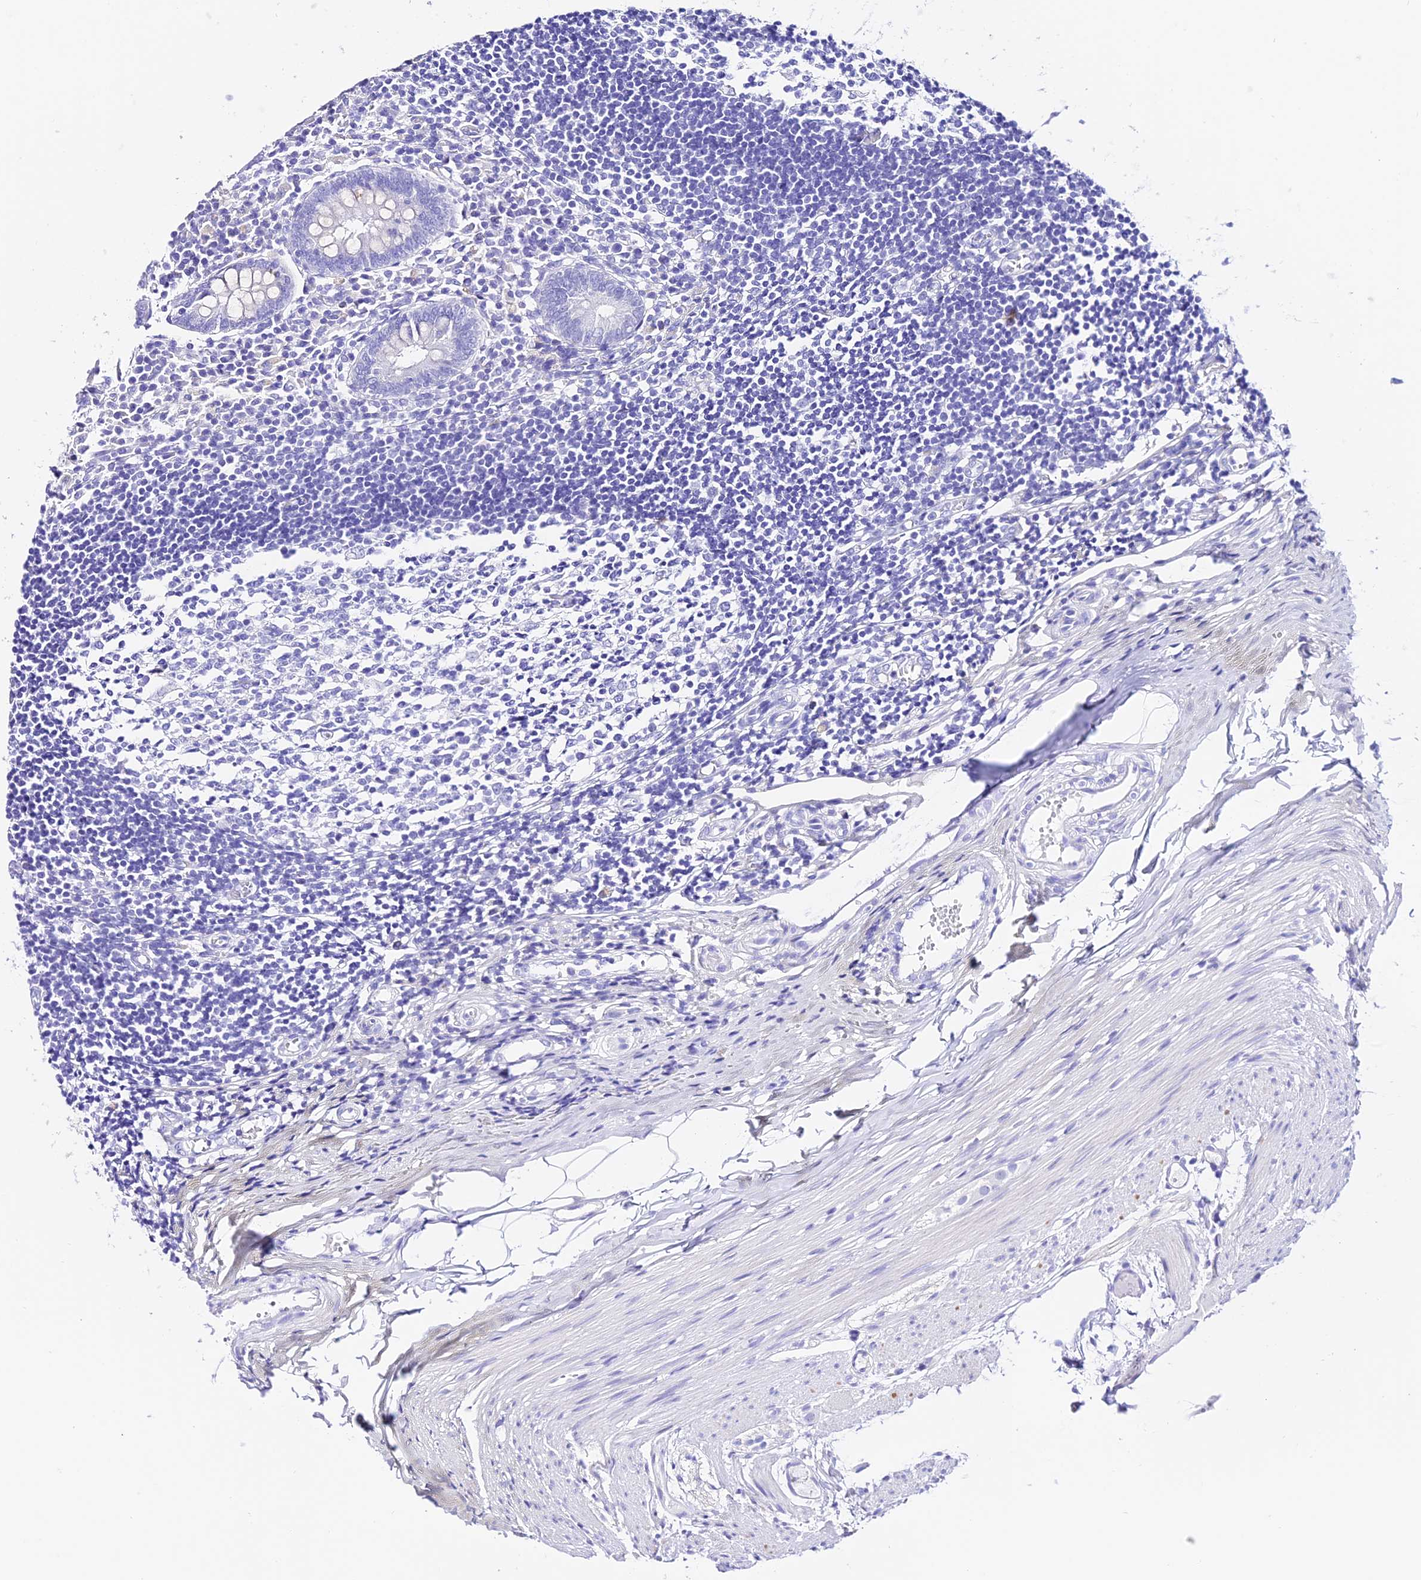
{"staining": {"intensity": "negative", "quantity": "none", "location": "none"}, "tissue": "appendix", "cell_type": "Glandular cells", "image_type": "normal", "snomed": [{"axis": "morphology", "description": "Normal tissue, NOS"}, {"axis": "topography", "description": "Appendix"}], "caption": "Human appendix stained for a protein using immunohistochemistry (IHC) demonstrates no positivity in glandular cells.", "gene": "TRMT44", "patient": {"sex": "female", "age": 17}}